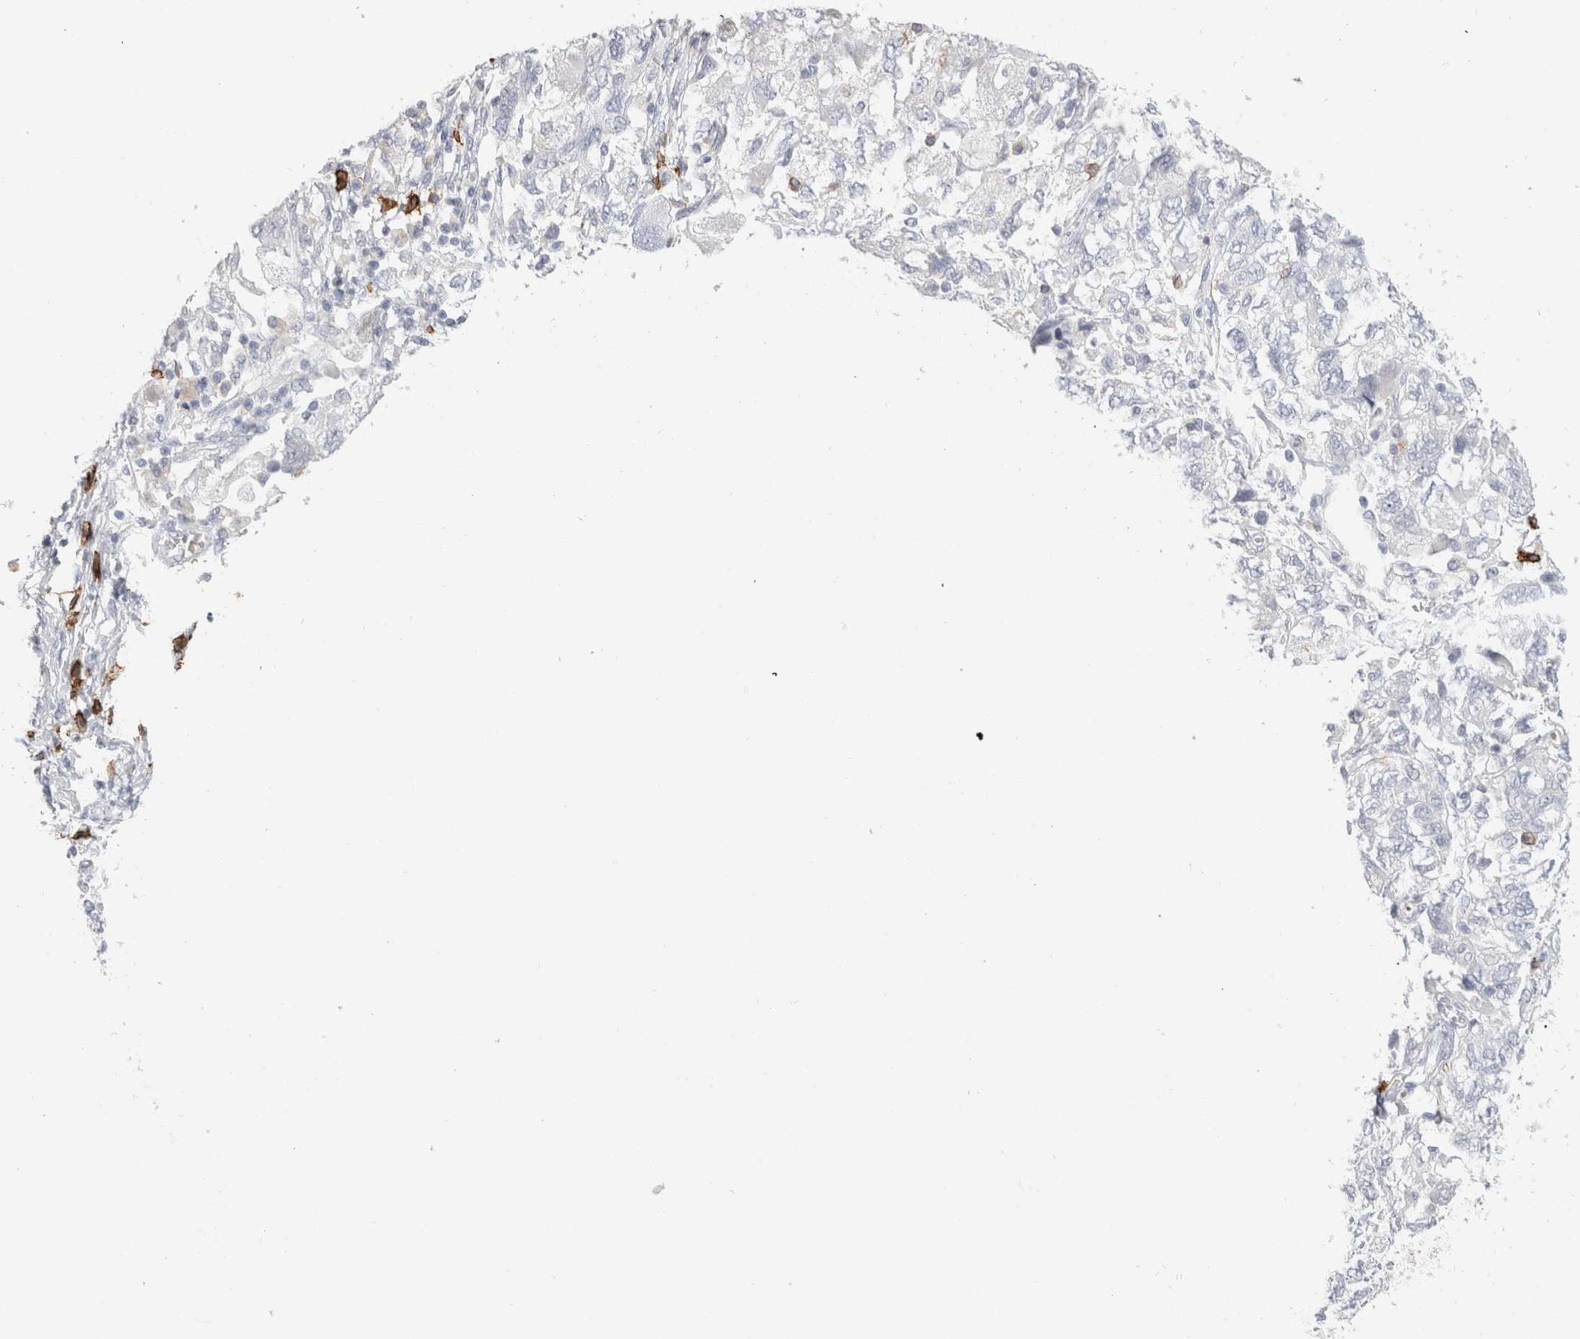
{"staining": {"intensity": "negative", "quantity": "none", "location": "none"}, "tissue": "ovarian cancer", "cell_type": "Tumor cells", "image_type": "cancer", "snomed": [{"axis": "morphology", "description": "Carcinoma, NOS"}, {"axis": "morphology", "description": "Cystadenocarcinoma, serous, NOS"}, {"axis": "topography", "description": "Ovary"}], "caption": "A high-resolution photomicrograph shows IHC staining of carcinoma (ovarian), which shows no significant staining in tumor cells.", "gene": "CD38", "patient": {"sex": "female", "age": 69}}